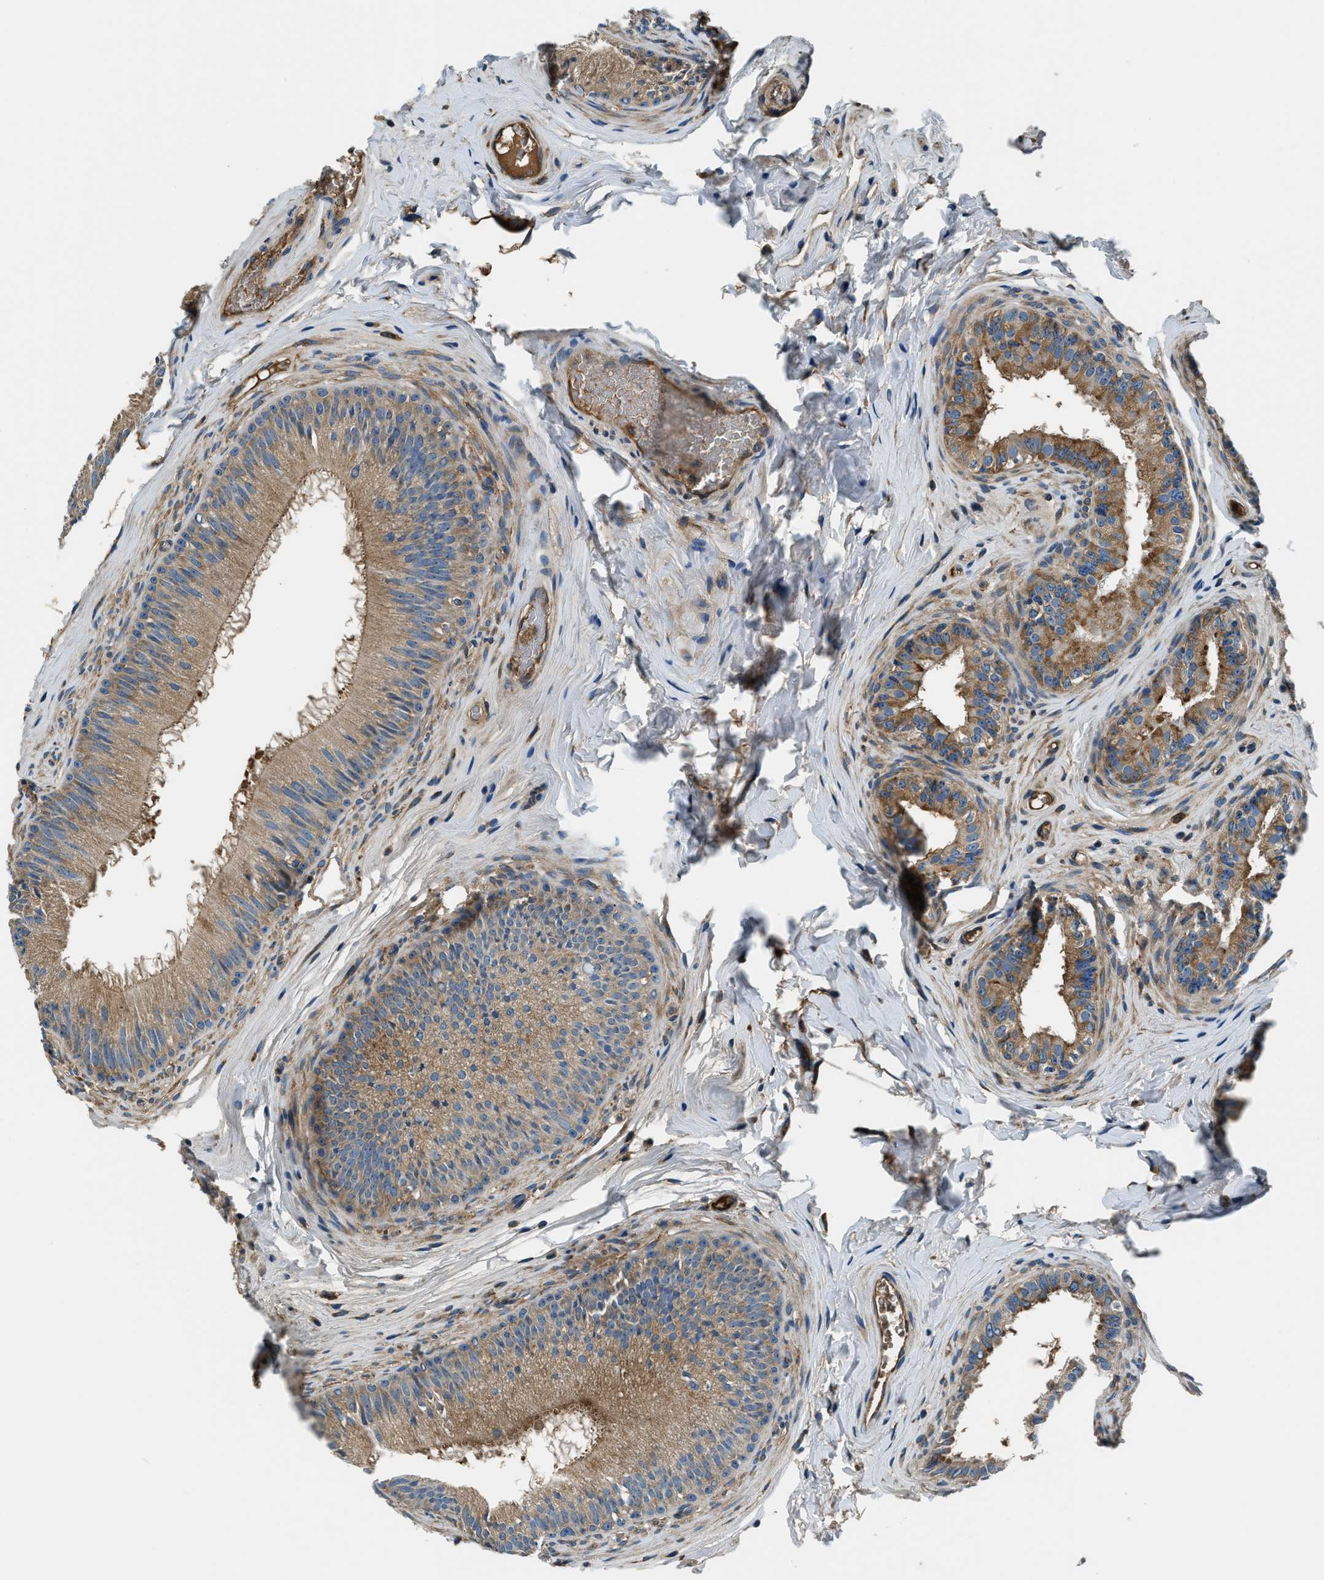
{"staining": {"intensity": "weak", "quantity": ">75%", "location": "cytoplasmic/membranous"}, "tissue": "epididymis", "cell_type": "Glandular cells", "image_type": "normal", "snomed": [{"axis": "morphology", "description": "Normal tissue, NOS"}, {"axis": "topography", "description": "Testis"}, {"axis": "topography", "description": "Epididymis"}], "caption": "A high-resolution micrograph shows immunohistochemistry staining of benign epididymis, which shows weak cytoplasmic/membranous positivity in approximately >75% of glandular cells. (DAB = brown stain, brightfield microscopy at high magnification).", "gene": "EEA1", "patient": {"sex": "male", "age": 36}}